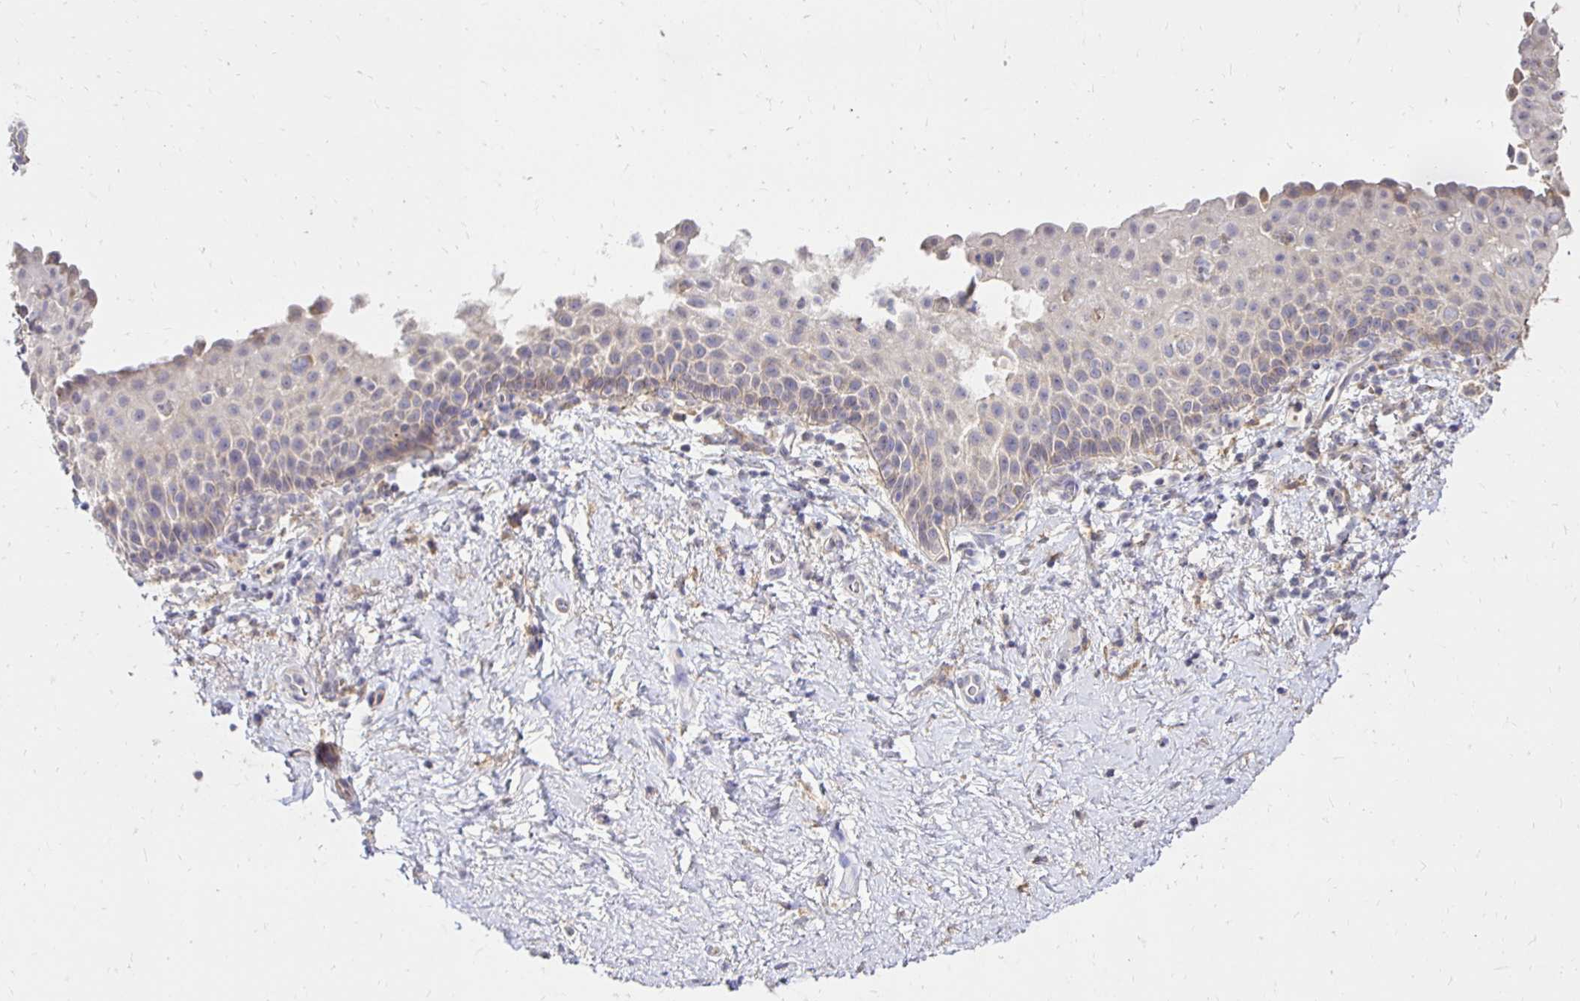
{"staining": {"intensity": "weak", "quantity": "<25%", "location": "cytoplasmic/membranous"}, "tissue": "vagina", "cell_type": "Squamous epithelial cells", "image_type": "normal", "snomed": [{"axis": "morphology", "description": "Normal tissue, NOS"}, {"axis": "topography", "description": "Vagina"}], "caption": "IHC photomicrograph of unremarkable human vagina stained for a protein (brown), which exhibits no expression in squamous epithelial cells.", "gene": "PNPLA3", "patient": {"sex": "female", "age": 61}}